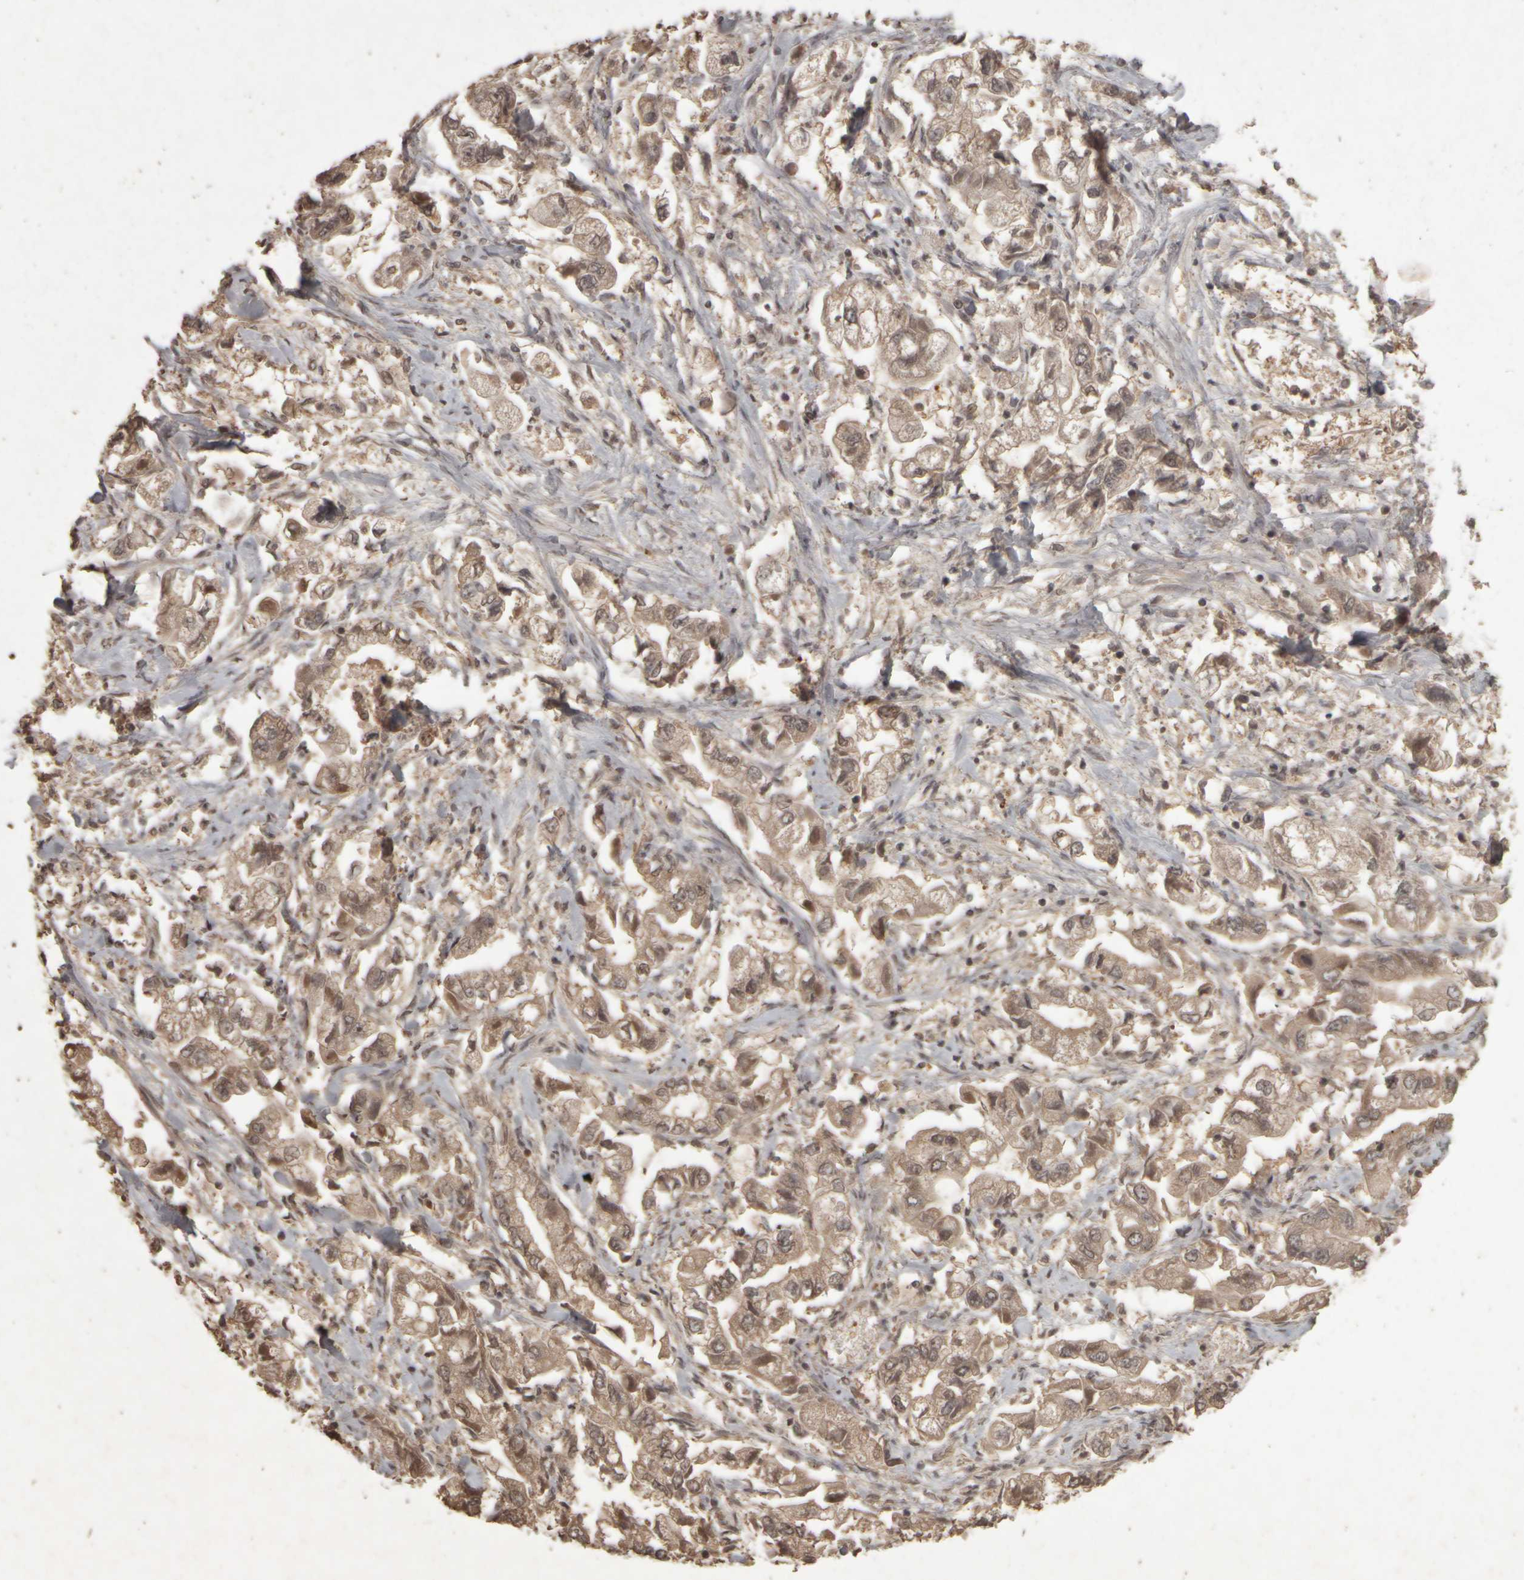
{"staining": {"intensity": "weak", "quantity": ">75%", "location": "cytoplasmic/membranous"}, "tissue": "stomach cancer", "cell_type": "Tumor cells", "image_type": "cancer", "snomed": [{"axis": "morphology", "description": "Normal tissue, NOS"}, {"axis": "morphology", "description": "Adenocarcinoma, NOS"}, {"axis": "topography", "description": "Stomach"}], "caption": "An image showing weak cytoplasmic/membranous positivity in about >75% of tumor cells in stomach cancer, as visualized by brown immunohistochemical staining.", "gene": "ACO1", "patient": {"sex": "male", "age": 62}}